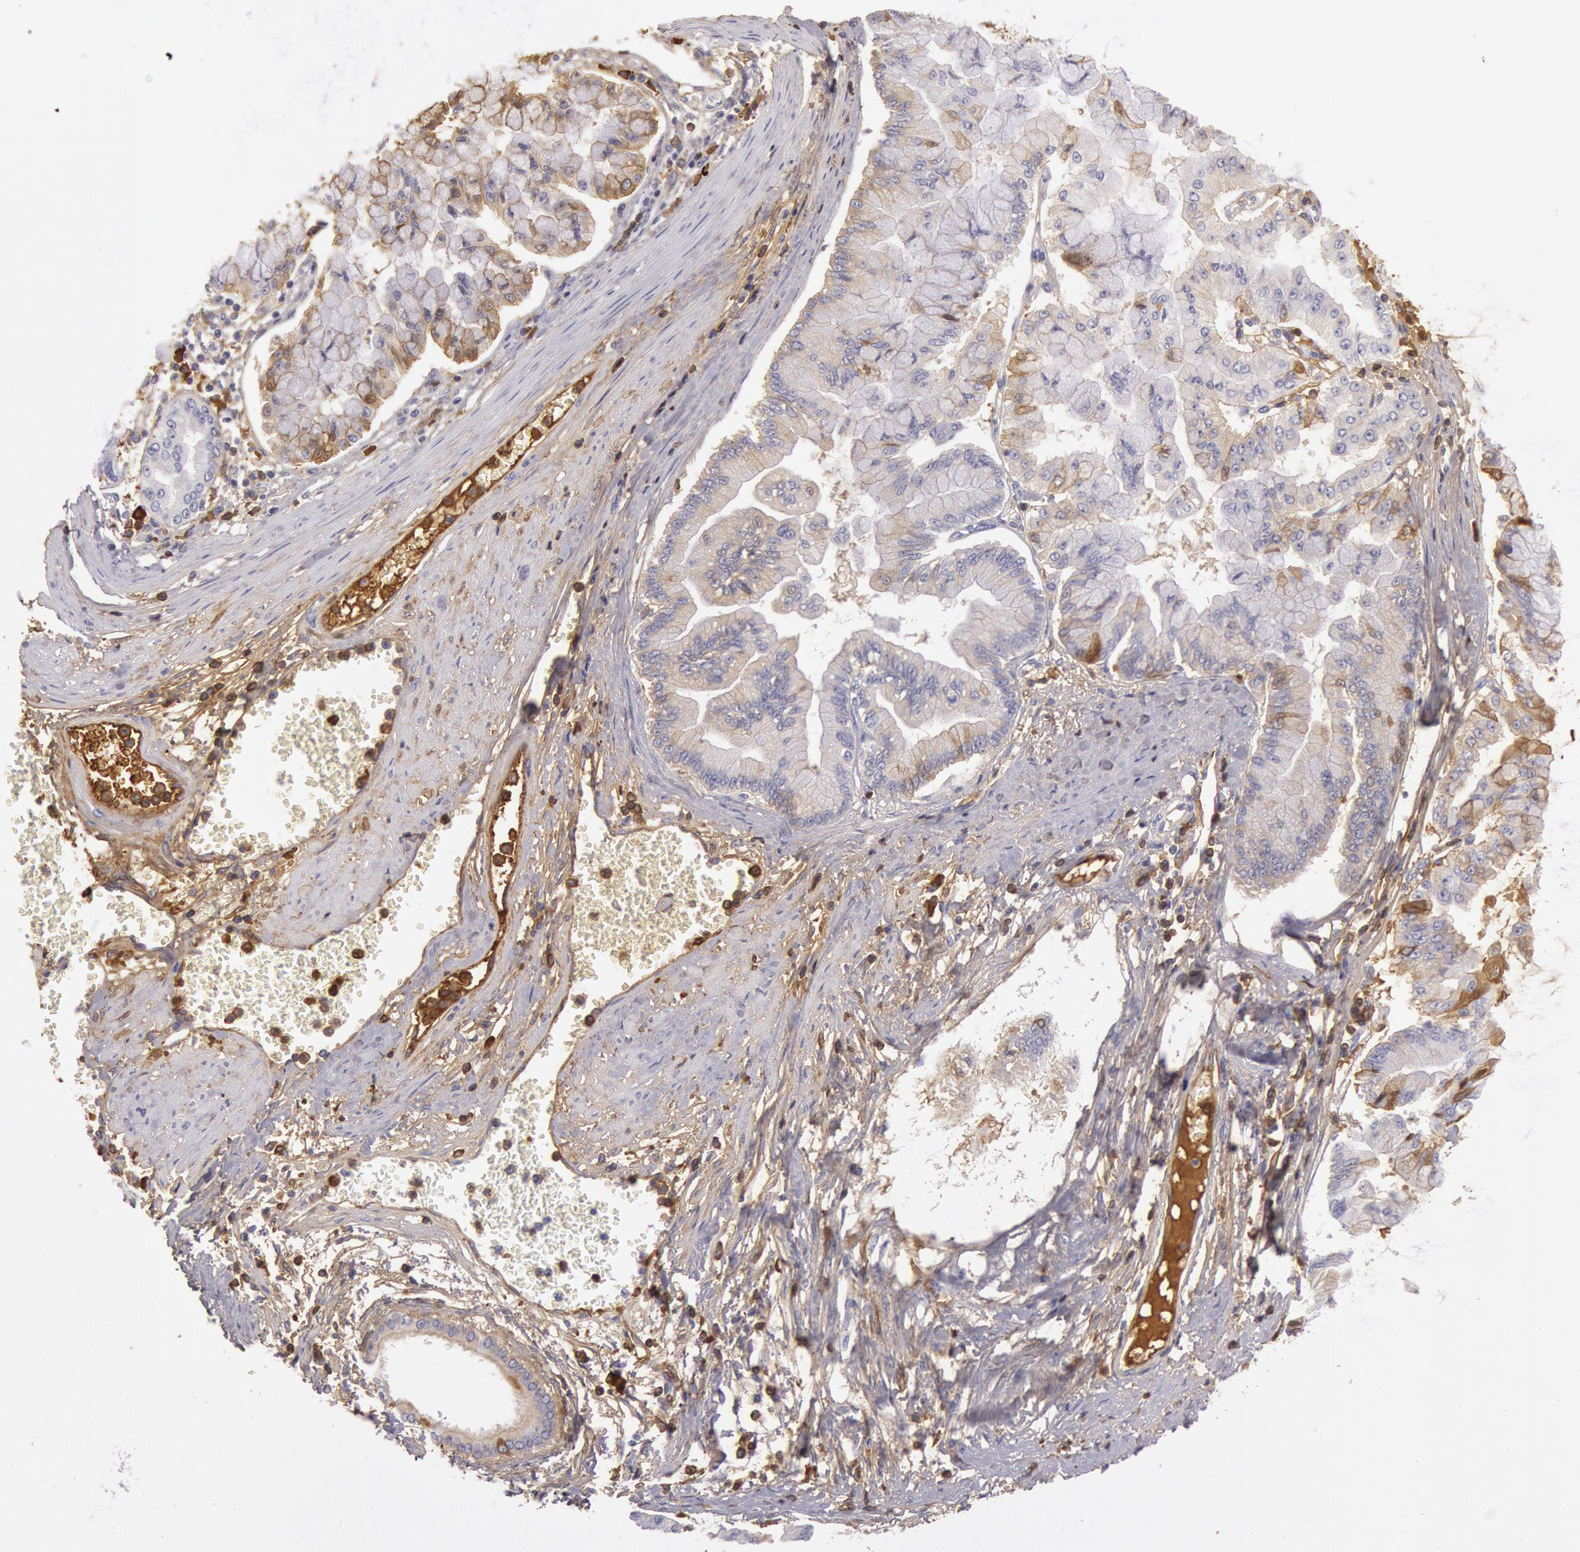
{"staining": {"intensity": "moderate", "quantity": "25%-75%", "location": "cytoplasmic/membranous"}, "tissue": "liver cancer", "cell_type": "Tumor cells", "image_type": "cancer", "snomed": [{"axis": "morphology", "description": "Cholangiocarcinoma"}, {"axis": "topography", "description": "Liver"}], "caption": "Tumor cells exhibit moderate cytoplasmic/membranous positivity in approximately 25%-75% of cells in liver cholangiocarcinoma. The protein of interest is shown in brown color, while the nuclei are stained blue.", "gene": "IGHG1", "patient": {"sex": "female", "age": 79}}